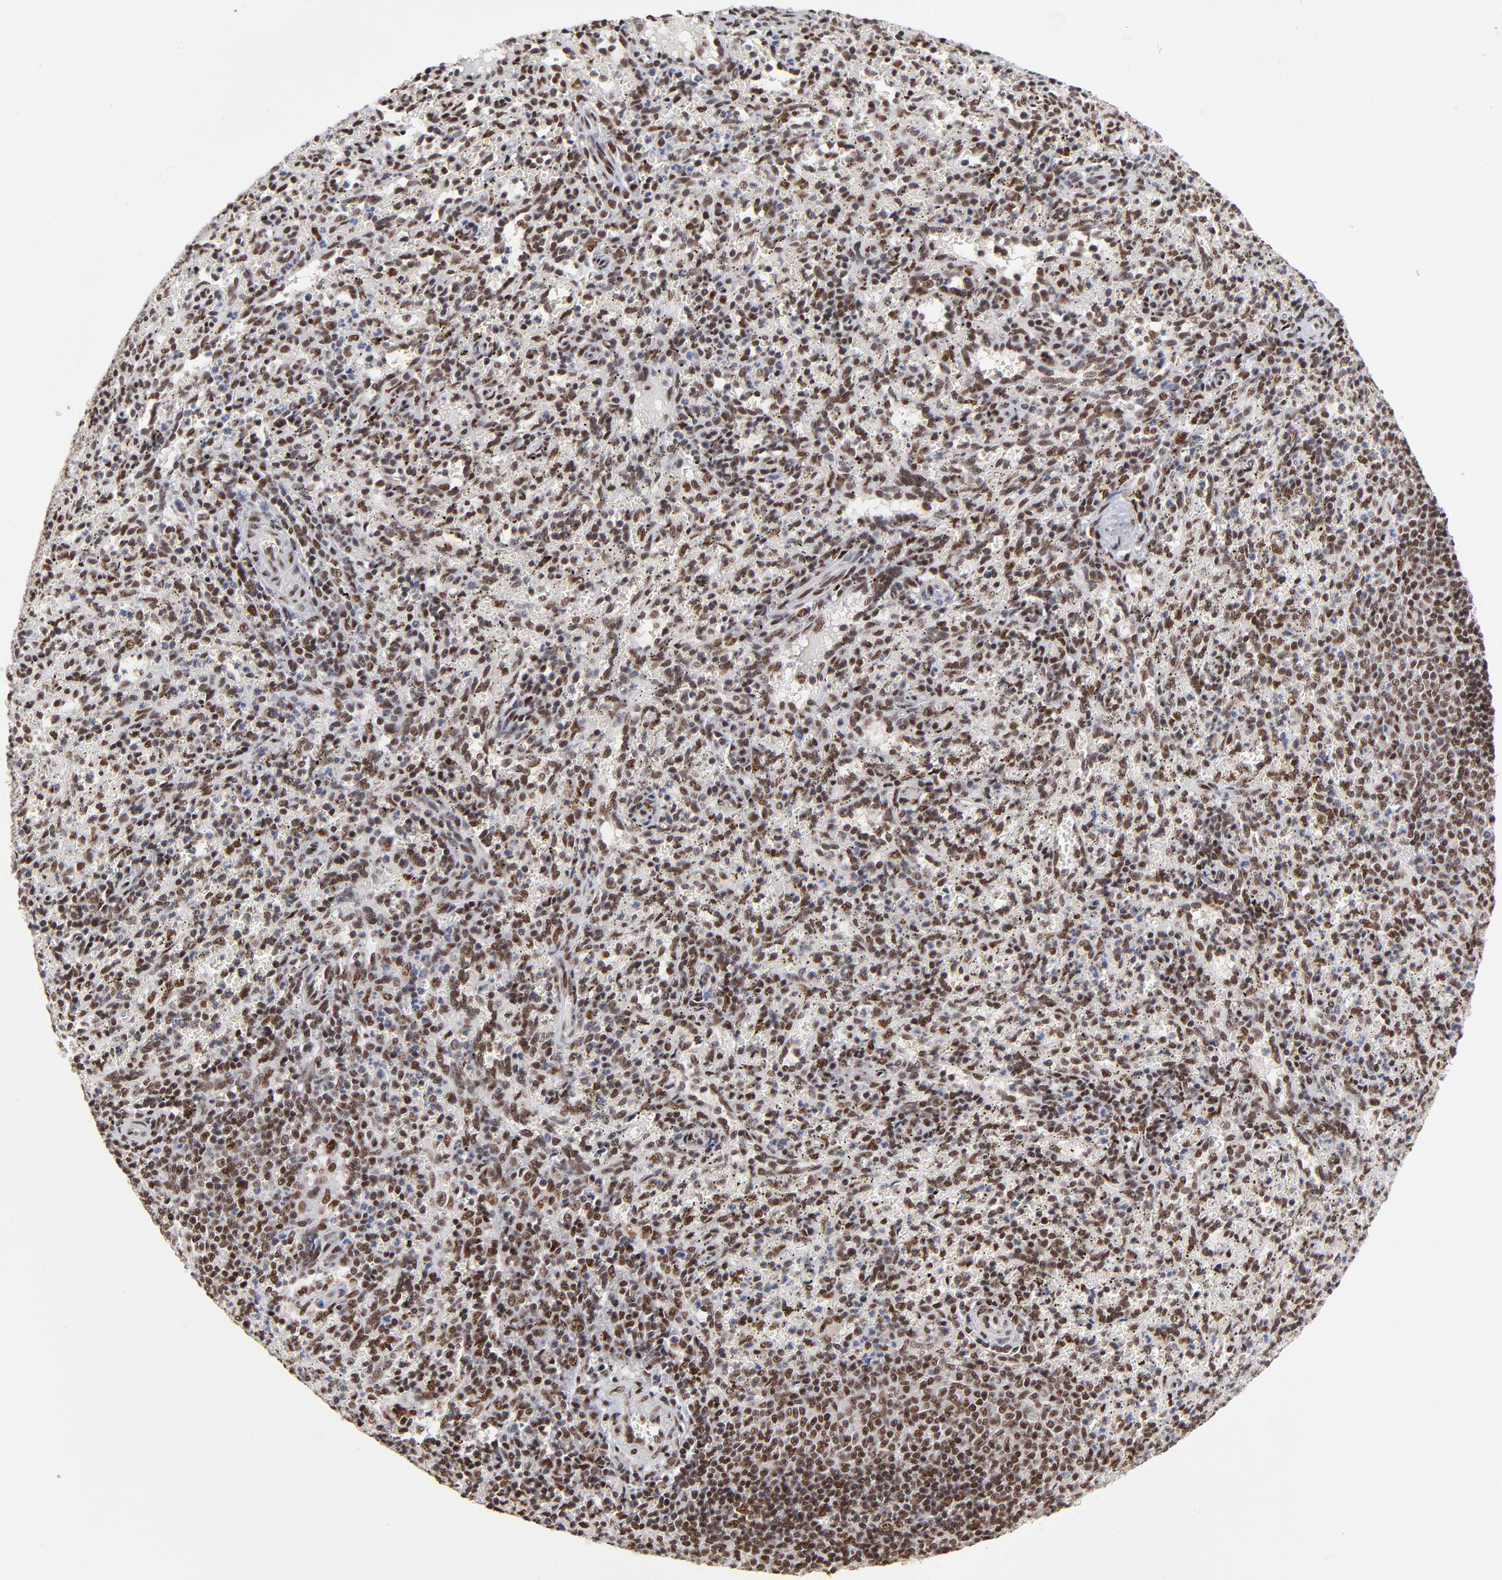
{"staining": {"intensity": "strong", "quantity": ">75%", "location": "nuclear"}, "tissue": "spleen", "cell_type": "Cells in red pulp", "image_type": "normal", "snomed": [{"axis": "morphology", "description": "Normal tissue, NOS"}, {"axis": "topography", "description": "Spleen"}], "caption": "Immunohistochemical staining of unremarkable spleen reveals strong nuclear protein staining in approximately >75% of cells in red pulp. Nuclei are stained in blue.", "gene": "ZMYM3", "patient": {"sex": "female", "age": 10}}